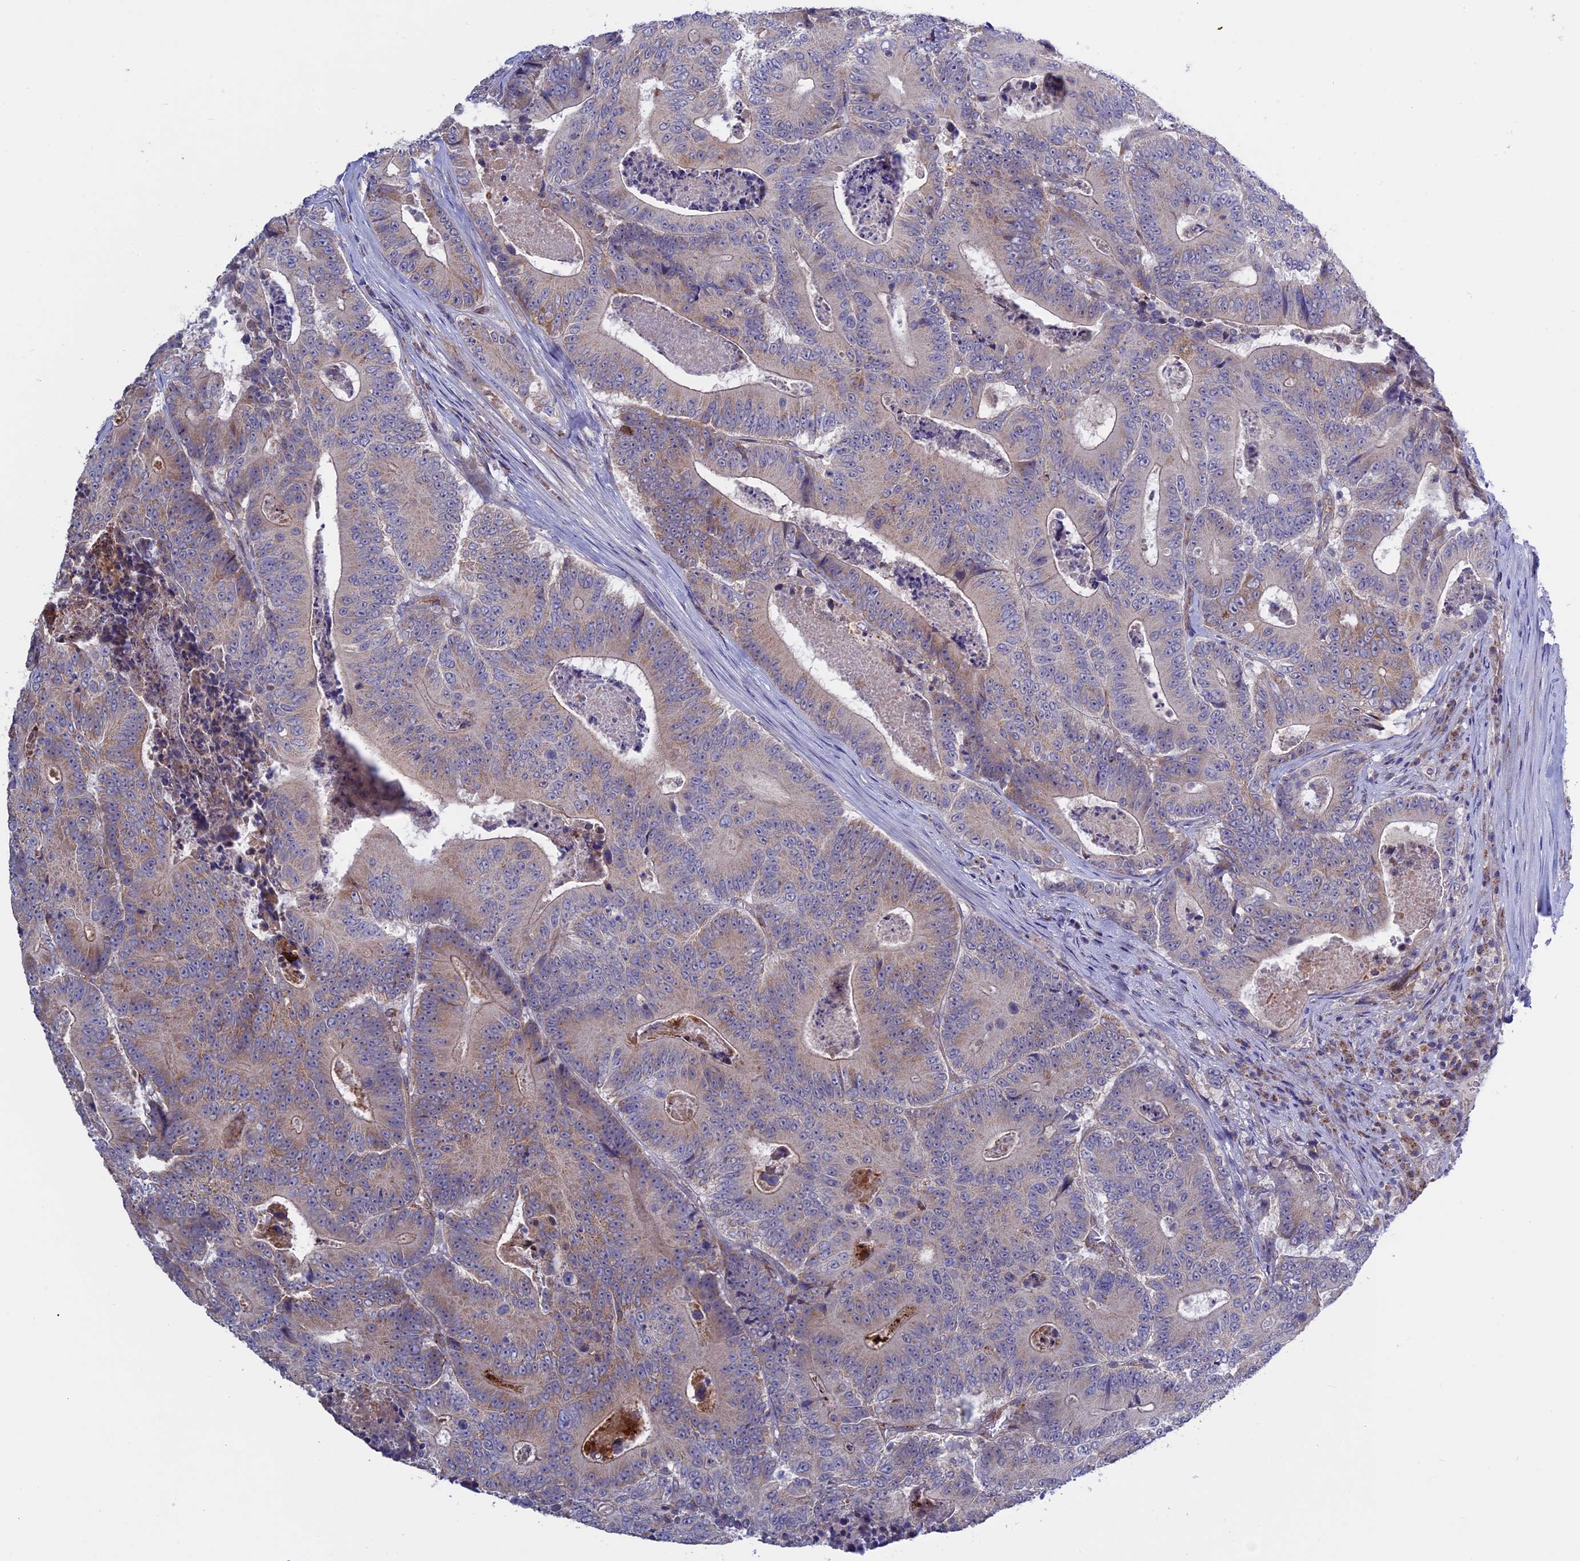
{"staining": {"intensity": "weak", "quantity": ">75%", "location": "cytoplasmic/membranous"}, "tissue": "colorectal cancer", "cell_type": "Tumor cells", "image_type": "cancer", "snomed": [{"axis": "morphology", "description": "Adenocarcinoma, NOS"}, {"axis": "topography", "description": "Colon"}], "caption": "Weak cytoplasmic/membranous protein positivity is seen in approximately >75% of tumor cells in colorectal cancer (adenocarcinoma).", "gene": "ETFDH", "patient": {"sex": "male", "age": 83}}